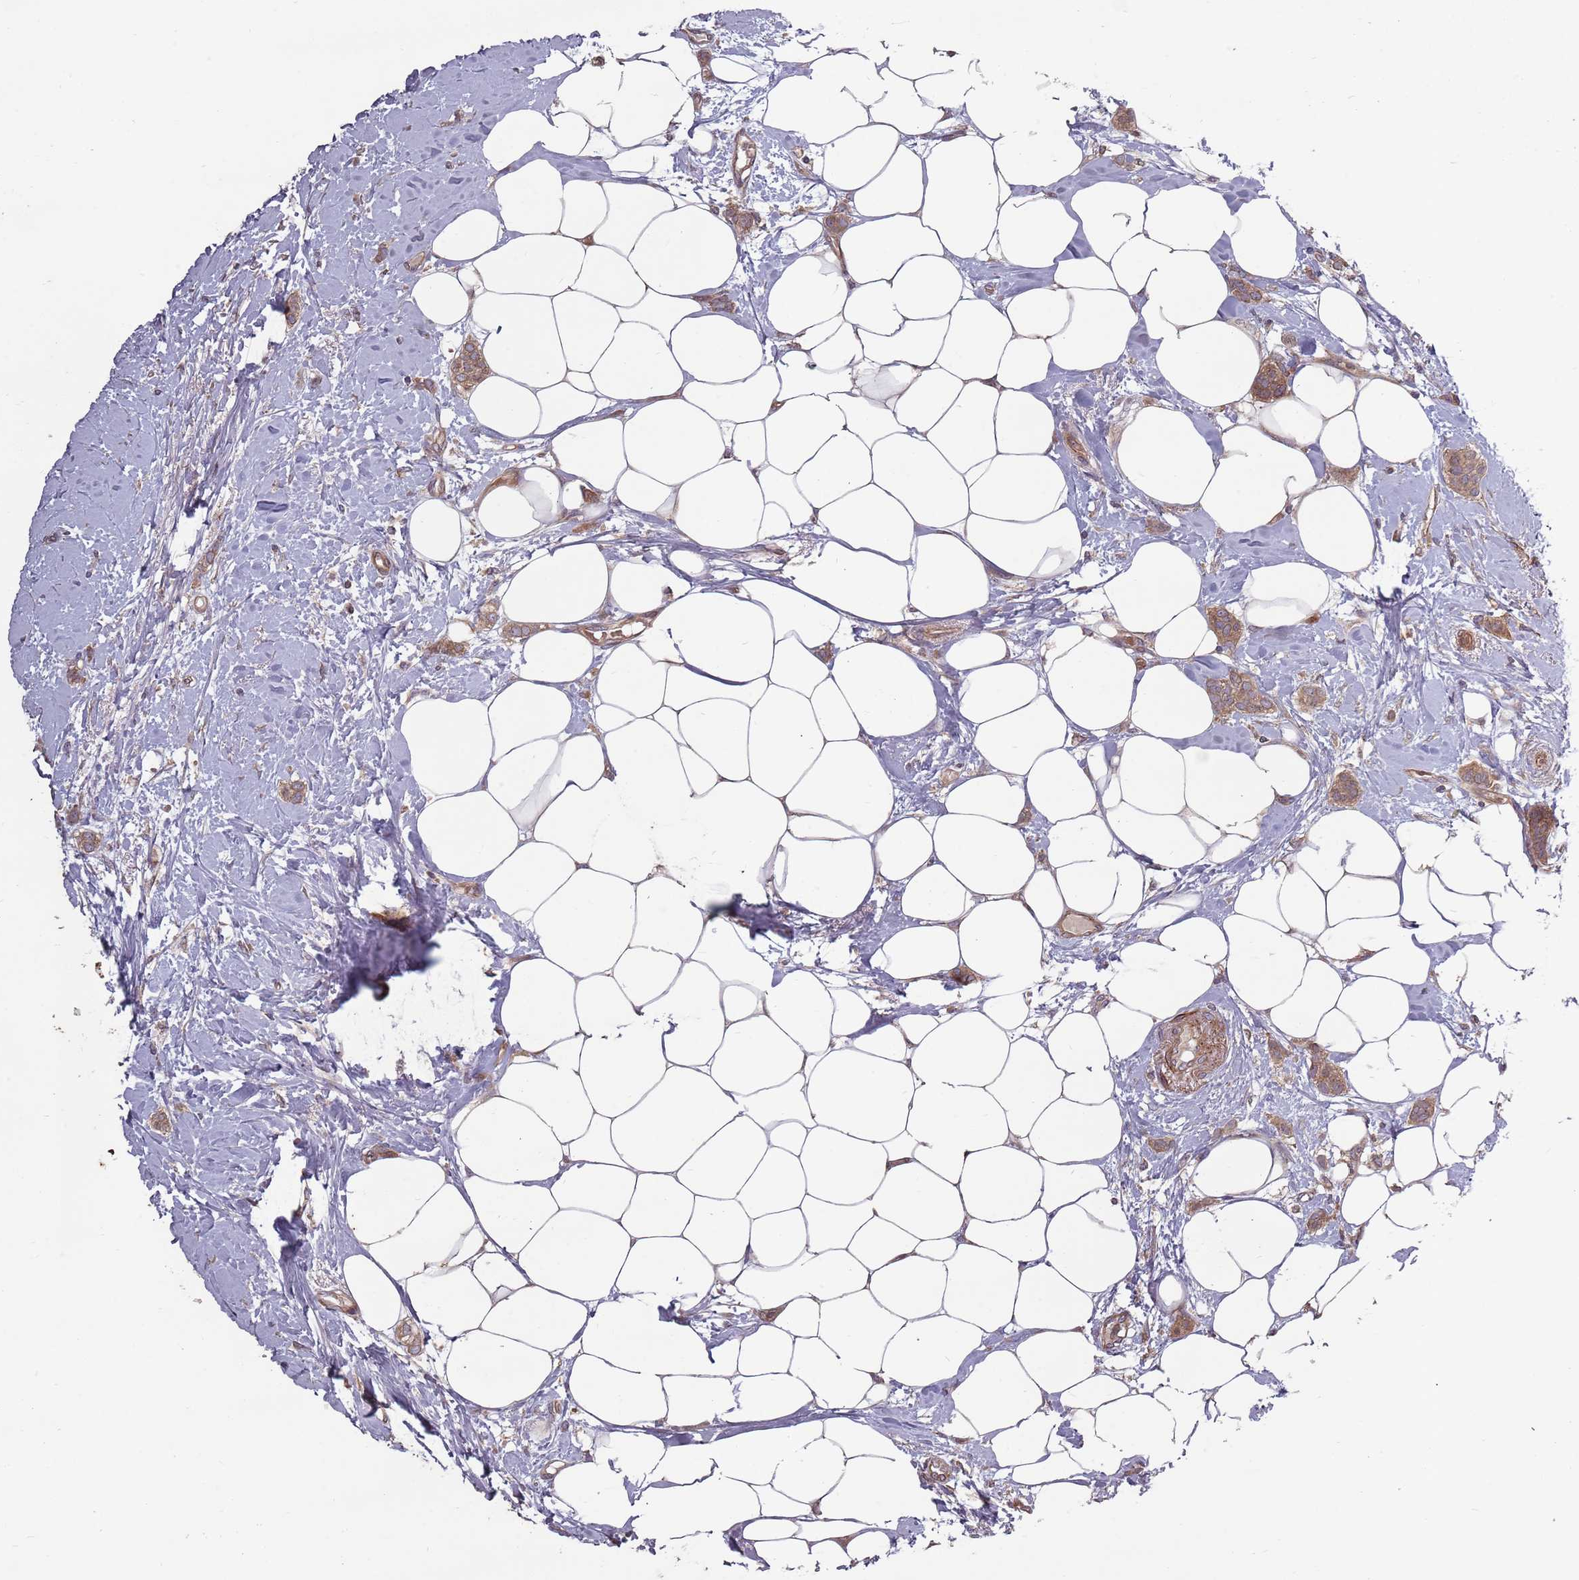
{"staining": {"intensity": "moderate", "quantity": ">75%", "location": "cytoplasmic/membranous"}, "tissue": "breast cancer", "cell_type": "Tumor cells", "image_type": "cancer", "snomed": [{"axis": "morphology", "description": "Duct carcinoma"}, {"axis": "topography", "description": "Breast"}], "caption": "An immunohistochemistry histopathology image of neoplastic tissue is shown. Protein staining in brown labels moderate cytoplasmic/membranous positivity in breast cancer (invasive ductal carcinoma) within tumor cells.", "gene": "PLD6", "patient": {"sex": "female", "age": 72}}